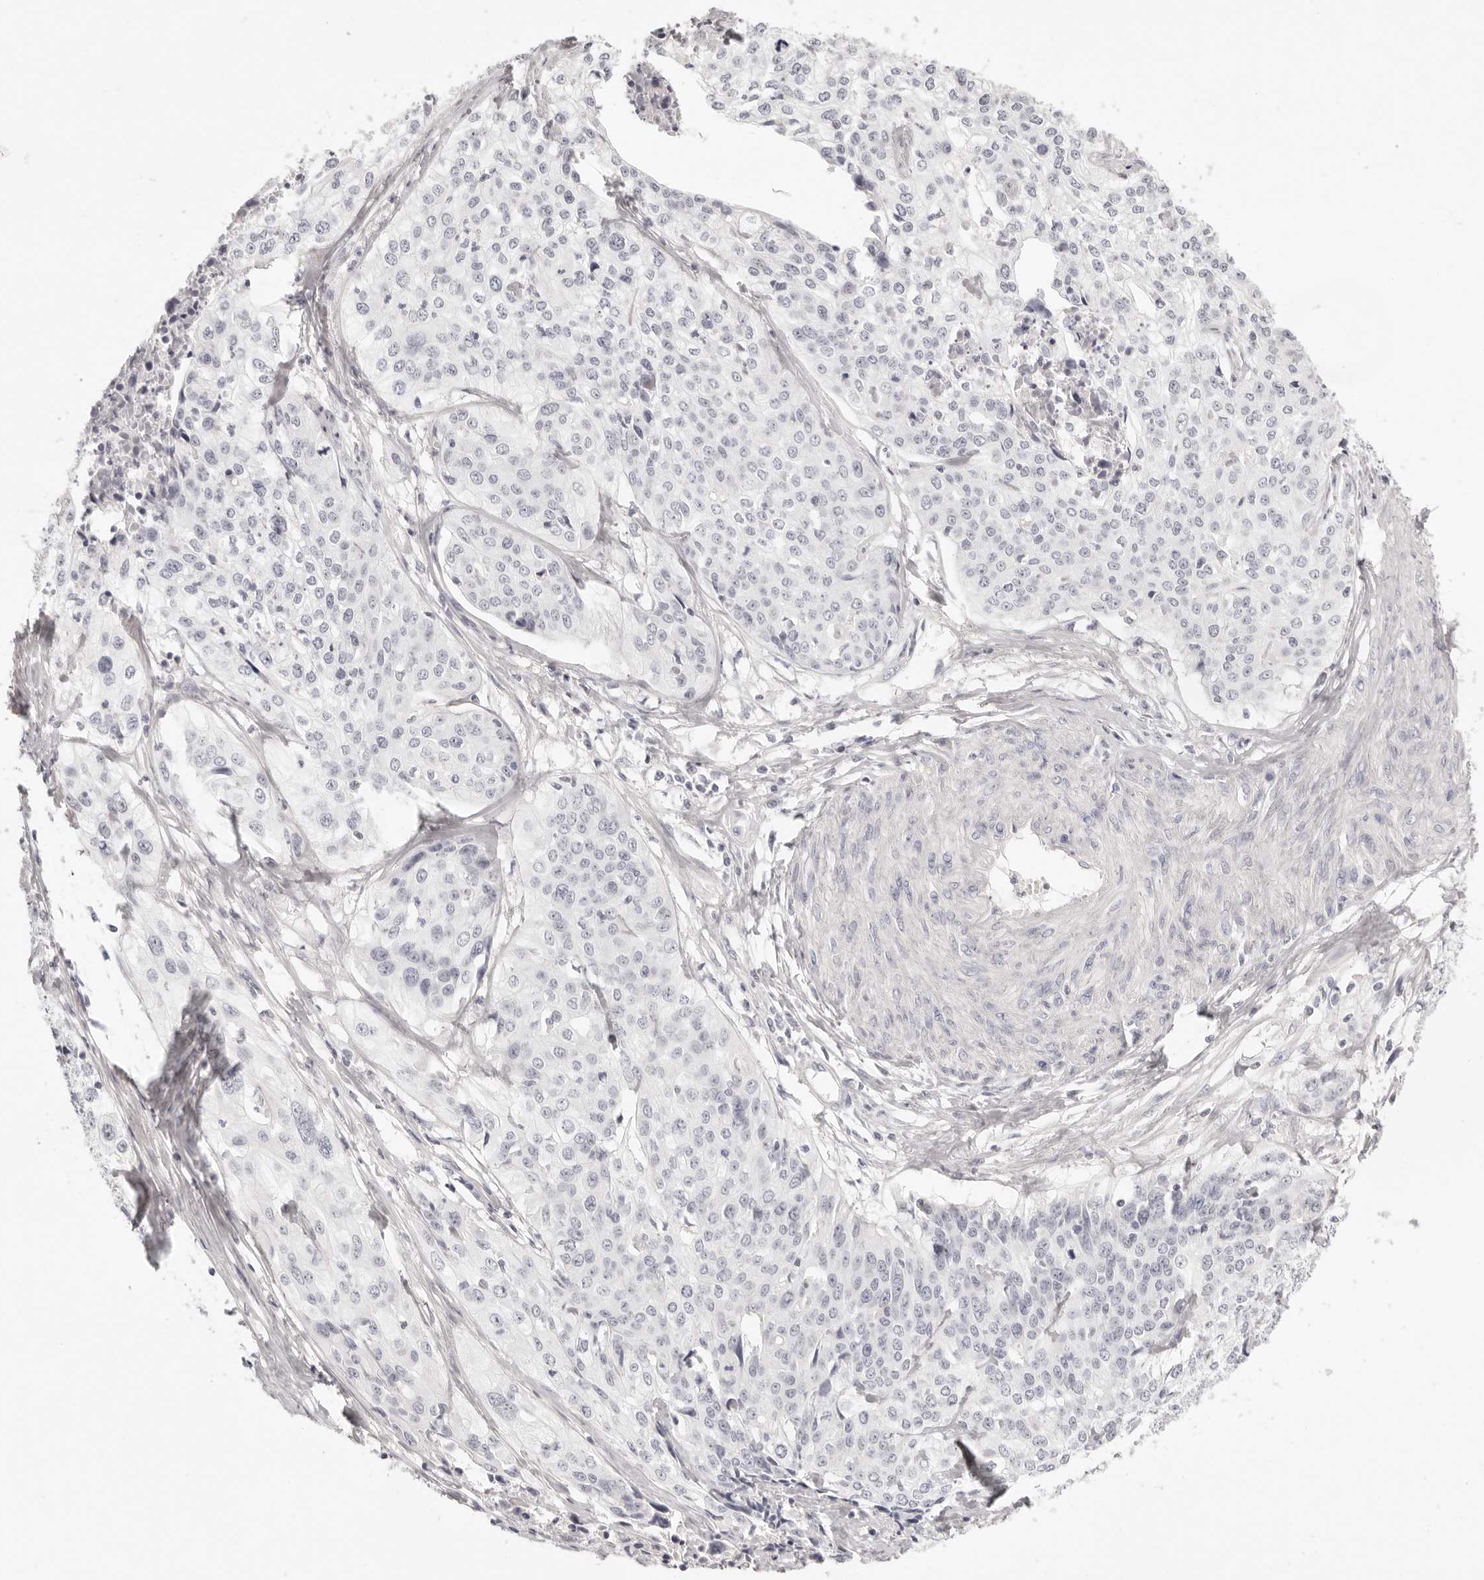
{"staining": {"intensity": "negative", "quantity": "none", "location": "none"}, "tissue": "cervical cancer", "cell_type": "Tumor cells", "image_type": "cancer", "snomed": [{"axis": "morphology", "description": "Squamous cell carcinoma, NOS"}, {"axis": "topography", "description": "Cervix"}], "caption": "Micrograph shows no protein expression in tumor cells of cervical squamous cell carcinoma tissue. (DAB immunohistochemistry (IHC) with hematoxylin counter stain).", "gene": "FABP1", "patient": {"sex": "female", "age": 31}}